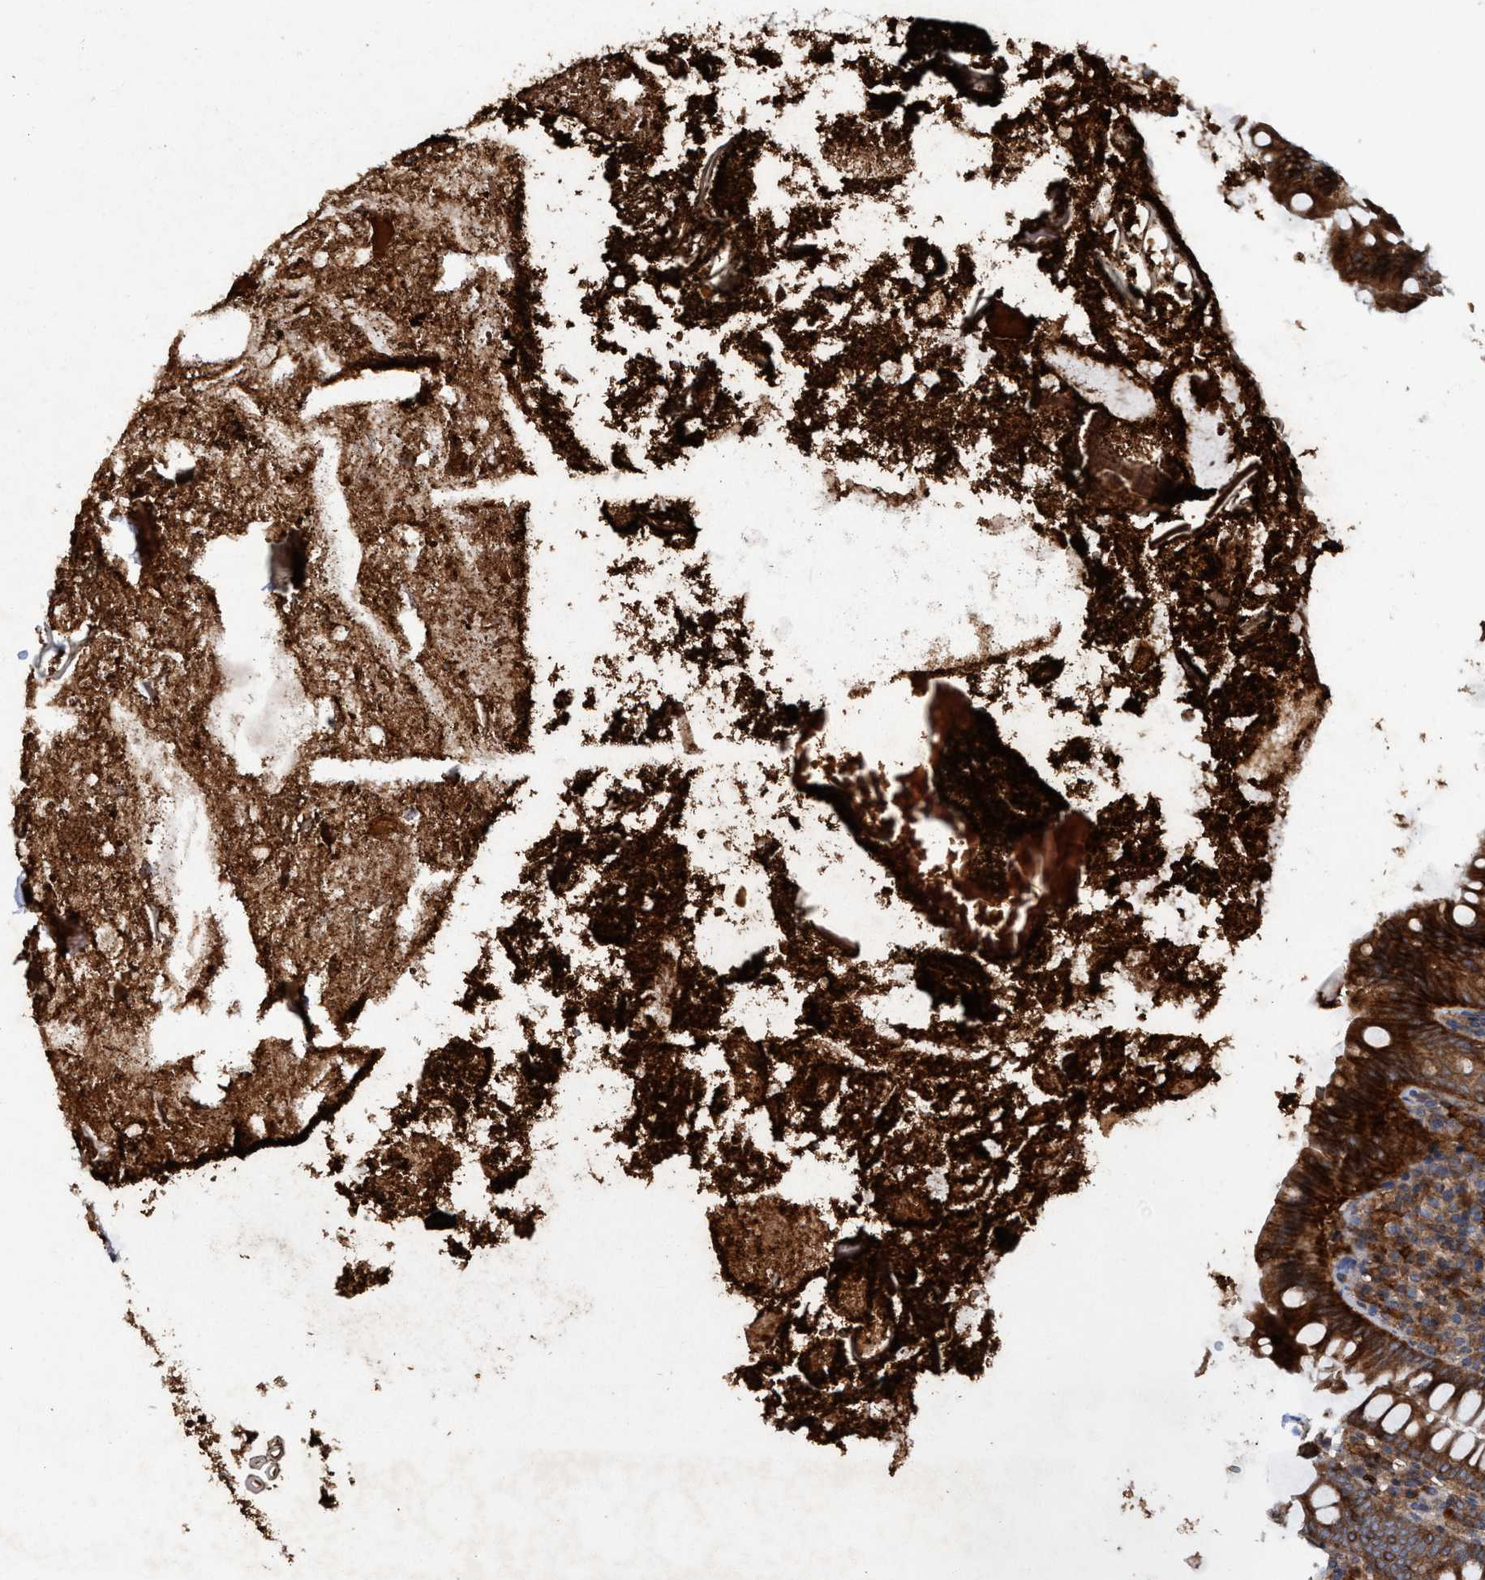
{"staining": {"intensity": "moderate", "quantity": ">75%", "location": "cytoplasmic/membranous"}, "tissue": "appendix", "cell_type": "Glandular cells", "image_type": "normal", "snomed": [{"axis": "morphology", "description": "Normal tissue, NOS"}, {"axis": "topography", "description": "Appendix"}], "caption": "Brown immunohistochemical staining in normal appendix reveals moderate cytoplasmic/membranous positivity in about >75% of glandular cells. (DAB IHC, brown staining for protein, blue staining for nuclei).", "gene": "SLC16A3", "patient": {"sex": "male", "age": 52}}